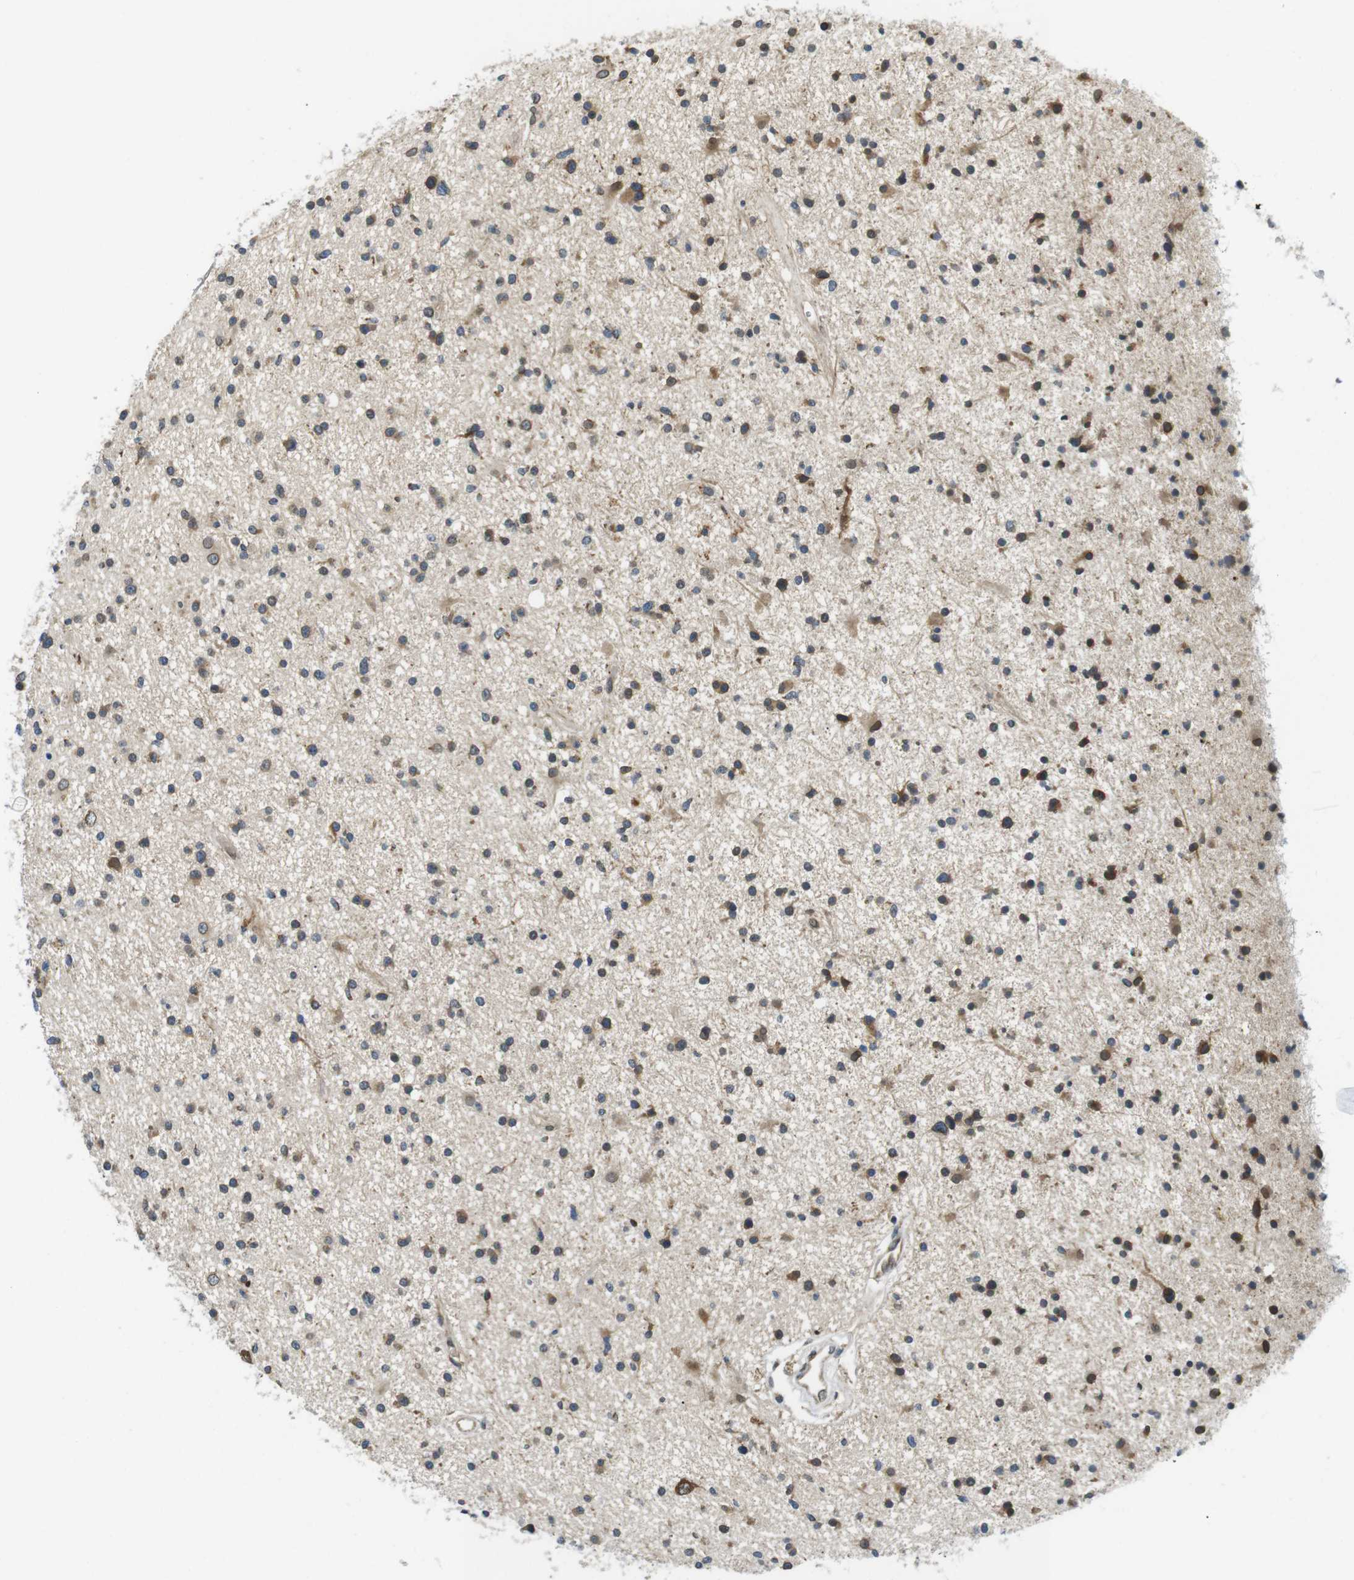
{"staining": {"intensity": "moderate", "quantity": "25%-75%", "location": "cytoplasmic/membranous,nuclear"}, "tissue": "glioma", "cell_type": "Tumor cells", "image_type": "cancer", "snomed": [{"axis": "morphology", "description": "Glioma, malignant, High grade"}, {"axis": "topography", "description": "Brain"}], "caption": "Malignant glioma (high-grade) stained with DAB (3,3'-diaminobenzidine) immunohistochemistry (IHC) shows medium levels of moderate cytoplasmic/membranous and nuclear staining in about 25%-75% of tumor cells. The staining is performed using DAB (3,3'-diaminobenzidine) brown chromogen to label protein expression. The nuclei are counter-stained blue using hematoxylin.", "gene": "TMX4", "patient": {"sex": "male", "age": 33}}